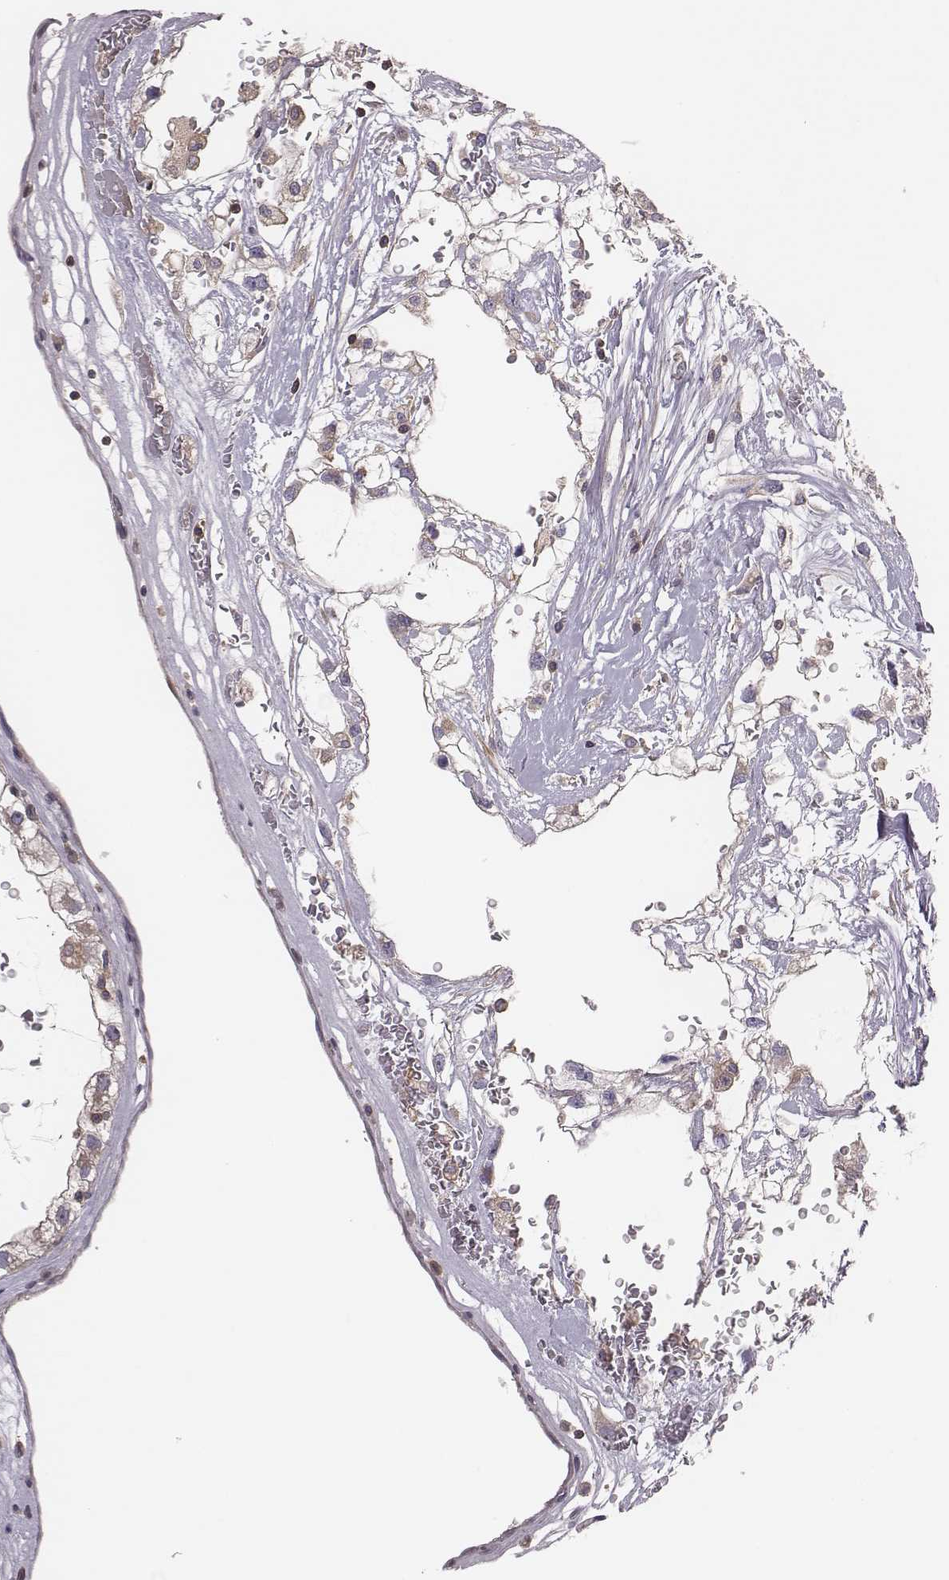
{"staining": {"intensity": "negative", "quantity": "none", "location": "none"}, "tissue": "renal cancer", "cell_type": "Tumor cells", "image_type": "cancer", "snomed": [{"axis": "morphology", "description": "Adenocarcinoma, NOS"}, {"axis": "topography", "description": "Kidney"}], "caption": "A micrograph of renal adenocarcinoma stained for a protein reveals no brown staining in tumor cells. Nuclei are stained in blue.", "gene": "CAD", "patient": {"sex": "male", "age": 59}}